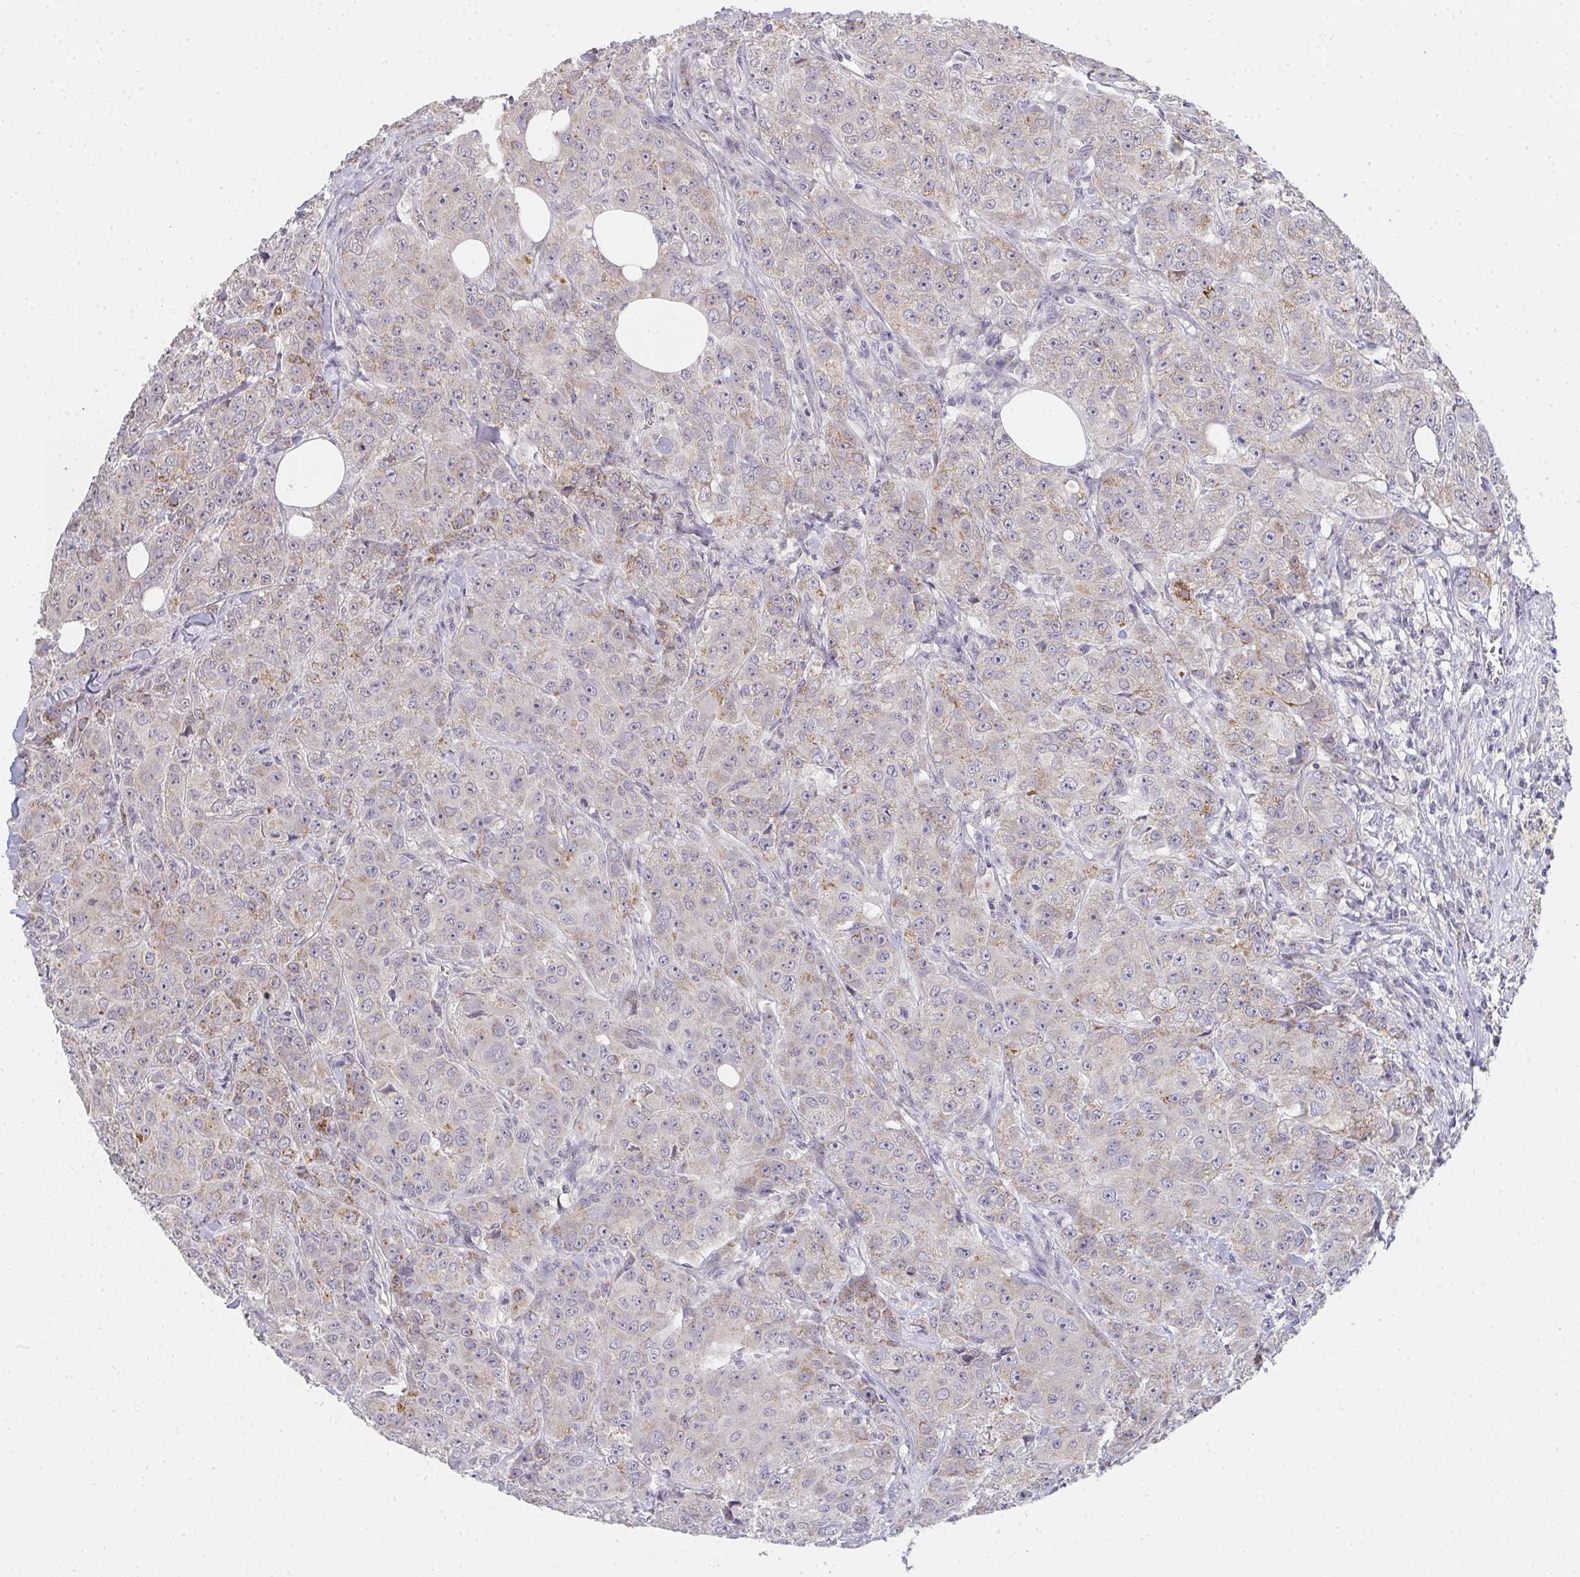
{"staining": {"intensity": "moderate", "quantity": "25%-75%", "location": "cytoplasmic/membranous"}, "tissue": "breast cancer", "cell_type": "Tumor cells", "image_type": "cancer", "snomed": [{"axis": "morphology", "description": "Normal tissue, NOS"}, {"axis": "morphology", "description": "Duct carcinoma"}, {"axis": "topography", "description": "Breast"}], "caption": "DAB immunohistochemical staining of human breast invasive ductal carcinoma shows moderate cytoplasmic/membranous protein expression in approximately 25%-75% of tumor cells.", "gene": "TMEM219", "patient": {"sex": "female", "age": 43}}